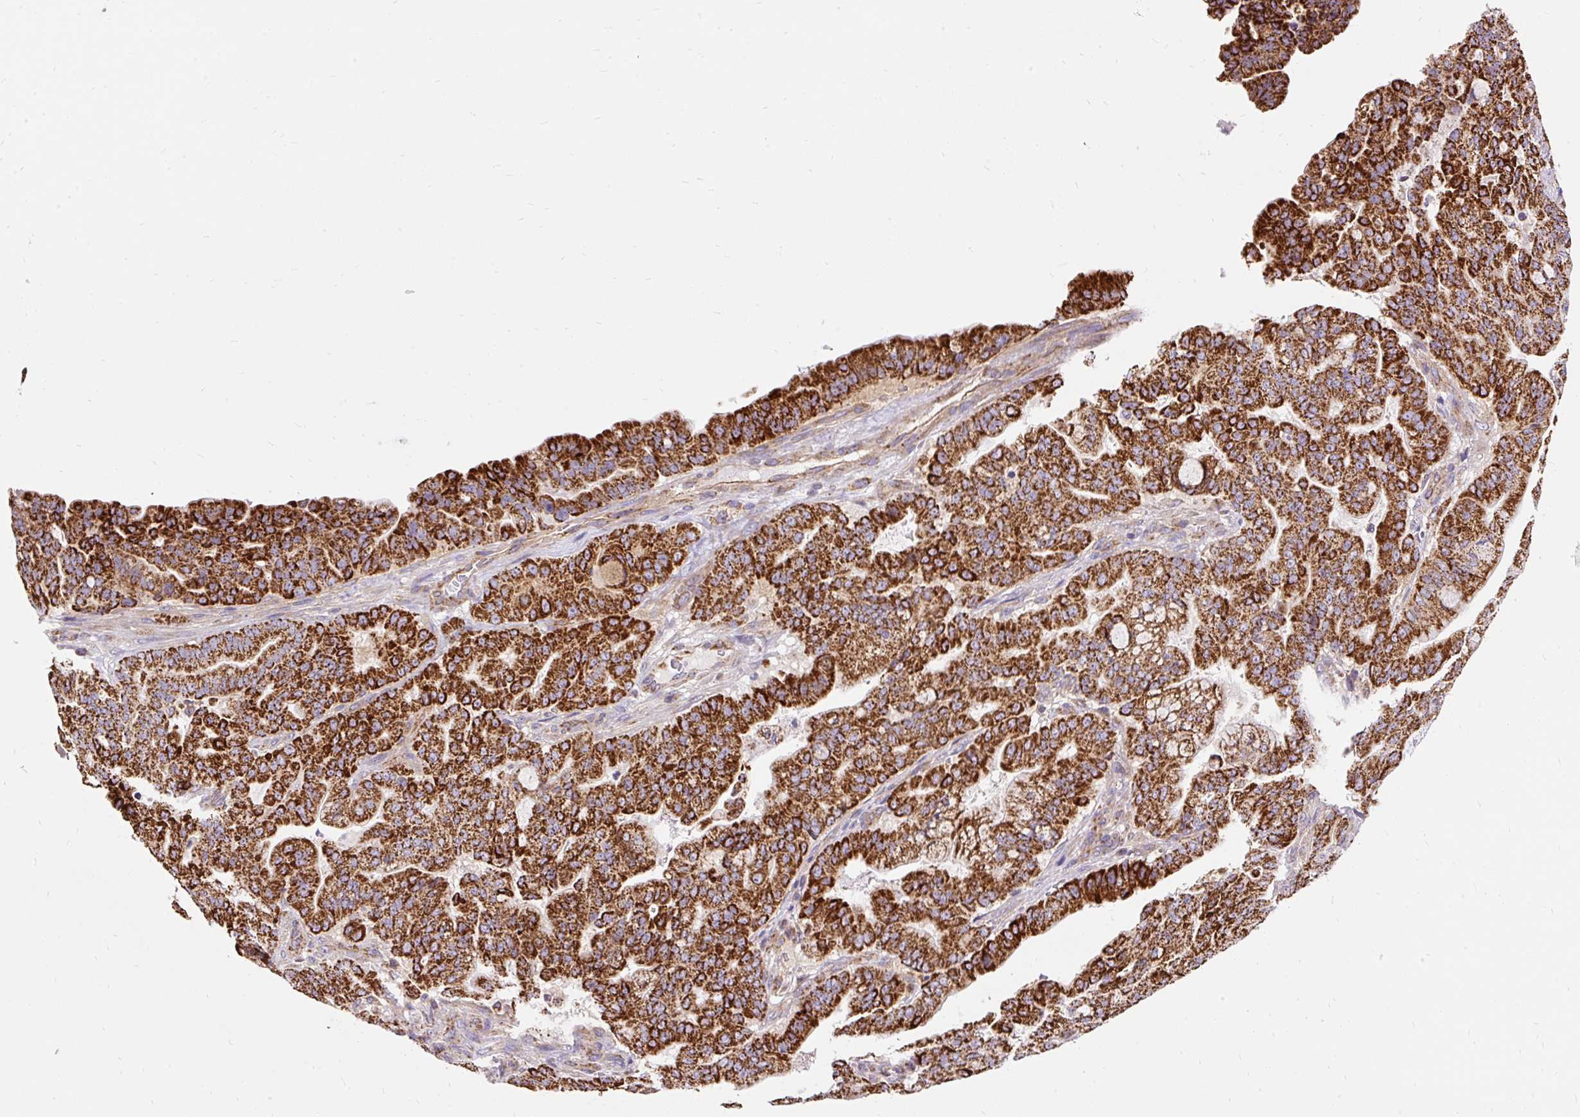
{"staining": {"intensity": "strong", "quantity": ">75%", "location": "cytoplasmic/membranous"}, "tissue": "pancreatic cancer", "cell_type": "Tumor cells", "image_type": "cancer", "snomed": [{"axis": "morphology", "description": "Adenocarcinoma, NOS"}, {"axis": "topography", "description": "Pancreas"}], "caption": "Pancreatic cancer (adenocarcinoma) stained with a protein marker shows strong staining in tumor cells.", "gene": "CEP290", "patient": {"sex": "male", "age": 63}}